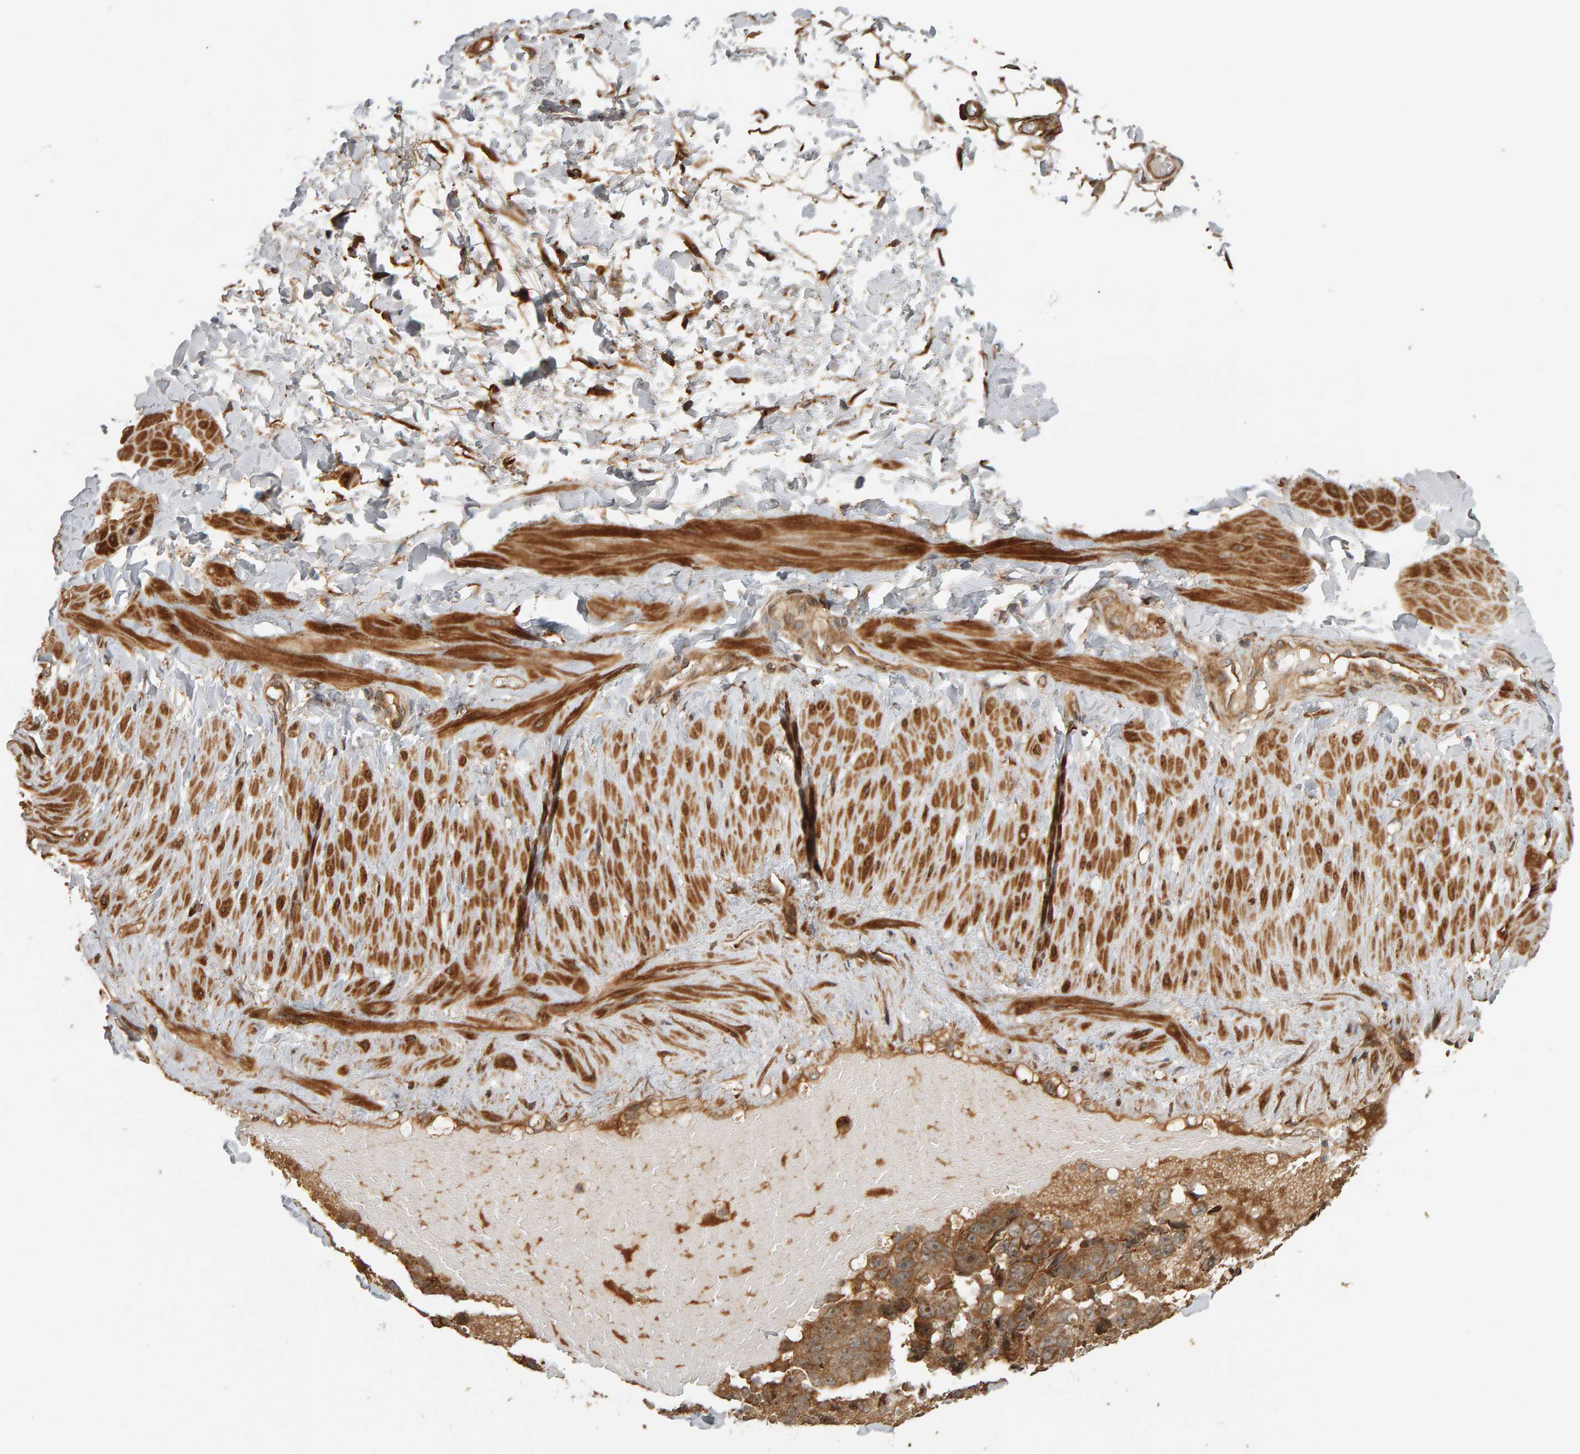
{"staining": {"intensity": "moderate", "quantity": ">75%", "location": "cytoplasmic/membranous"}, "tissue": "adipose tissue", "cell_type": "Adipocytes", "image_type": "normal", "snomed": [{"axis": "morphology", "description": "Normal tissue, NOS"}, {"axis": "topography", "description": "Adipose tissue"}, {"axis": "topography", "description": "Vascular tissue"}, {"axis": "topography", "description": "Peripheral nerve tissue"}], "caption": "Adipose tissue was stained to show a protein in brown. There is medium levels of moderate cytoplasmic/membranous staining in approximately >75% of adipocytes.", "gene": "ZFAND1", "patient": {"sex": "male", "age": 25}}